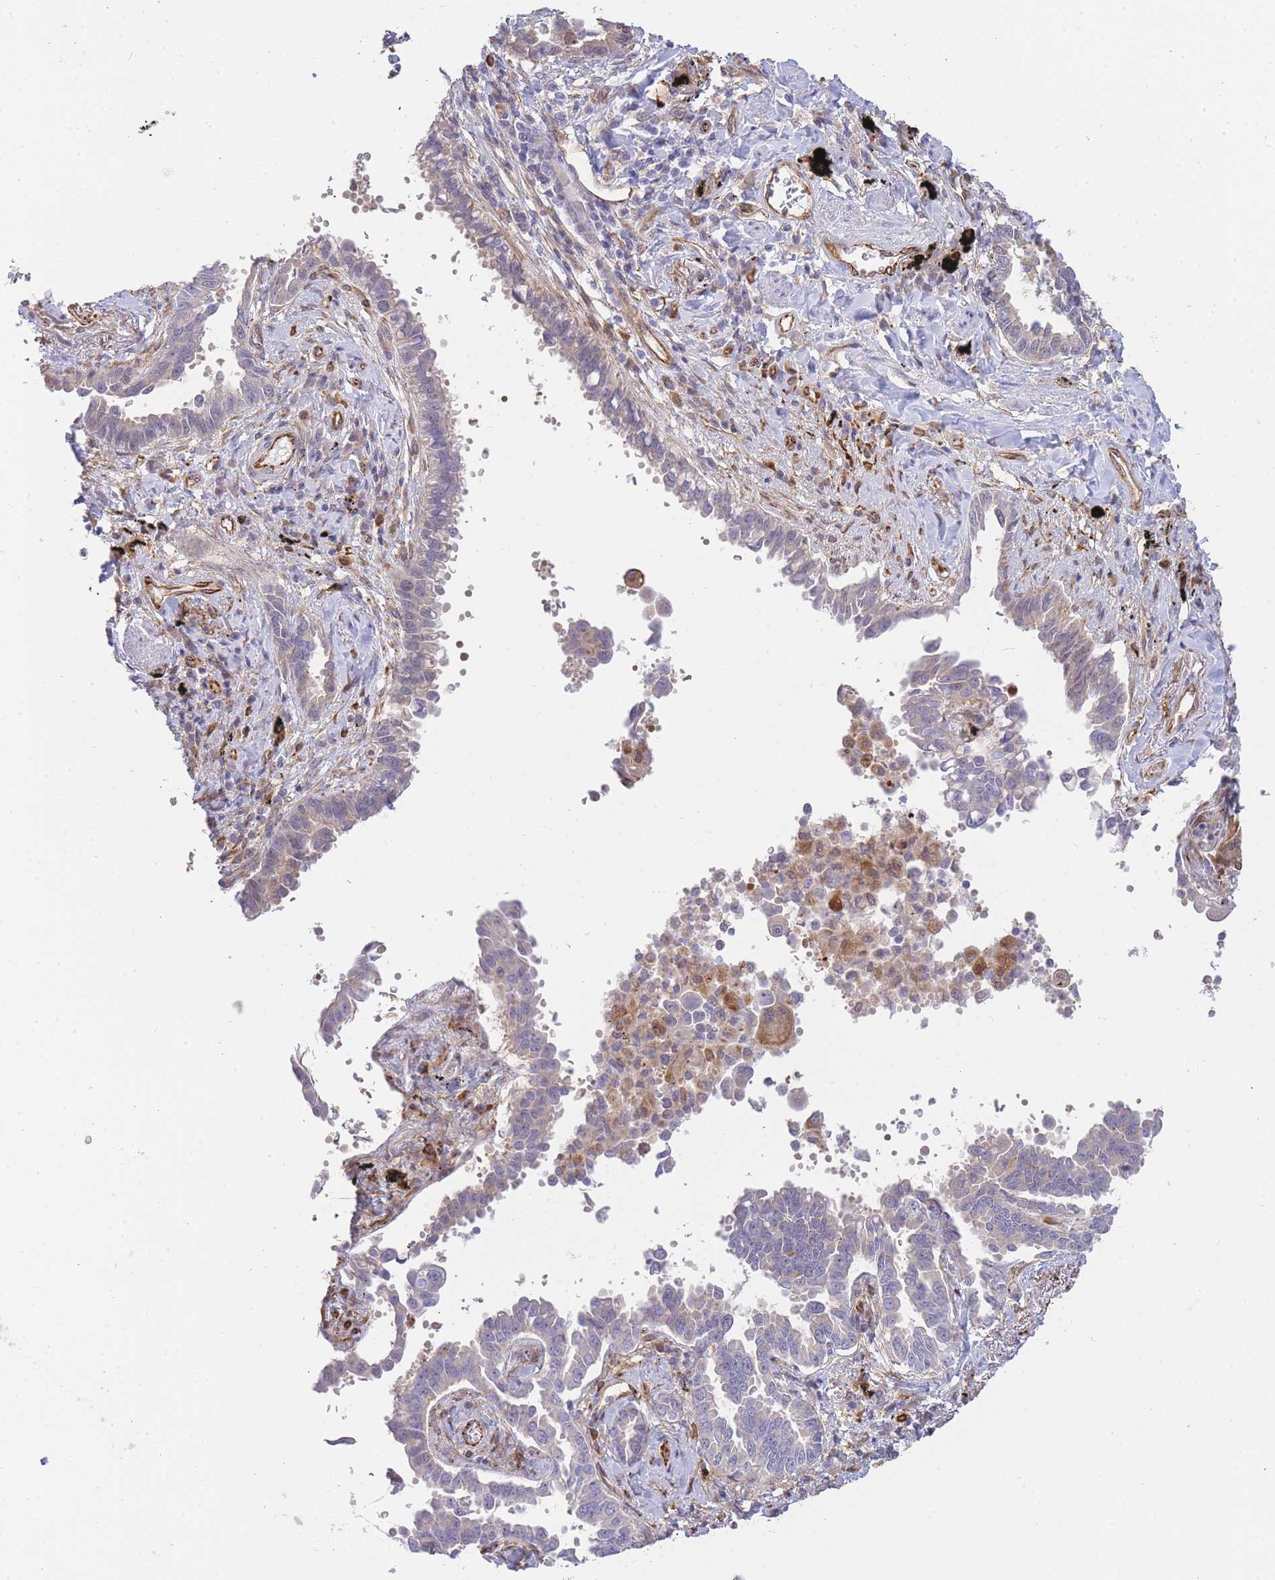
{"staining": {"intensity": "negative", "quantity": "none", "location": "none"}, "tissue": "lung cancer", "cell_type": "Tumor cells", "image_type": "cancer", "snomed": [{"axis": "morphology", "description": "Adenocarcinoma, NOS"}, {"axis": "topography", "description": "Lung"}], "caption": "Micrograph shows no significant protein staining in tumor cells of lung adenocarcinoma. Nuclei are stained in blue.", "gene": "ECPAS", "patient": {"sex": "male", "age": 67}}